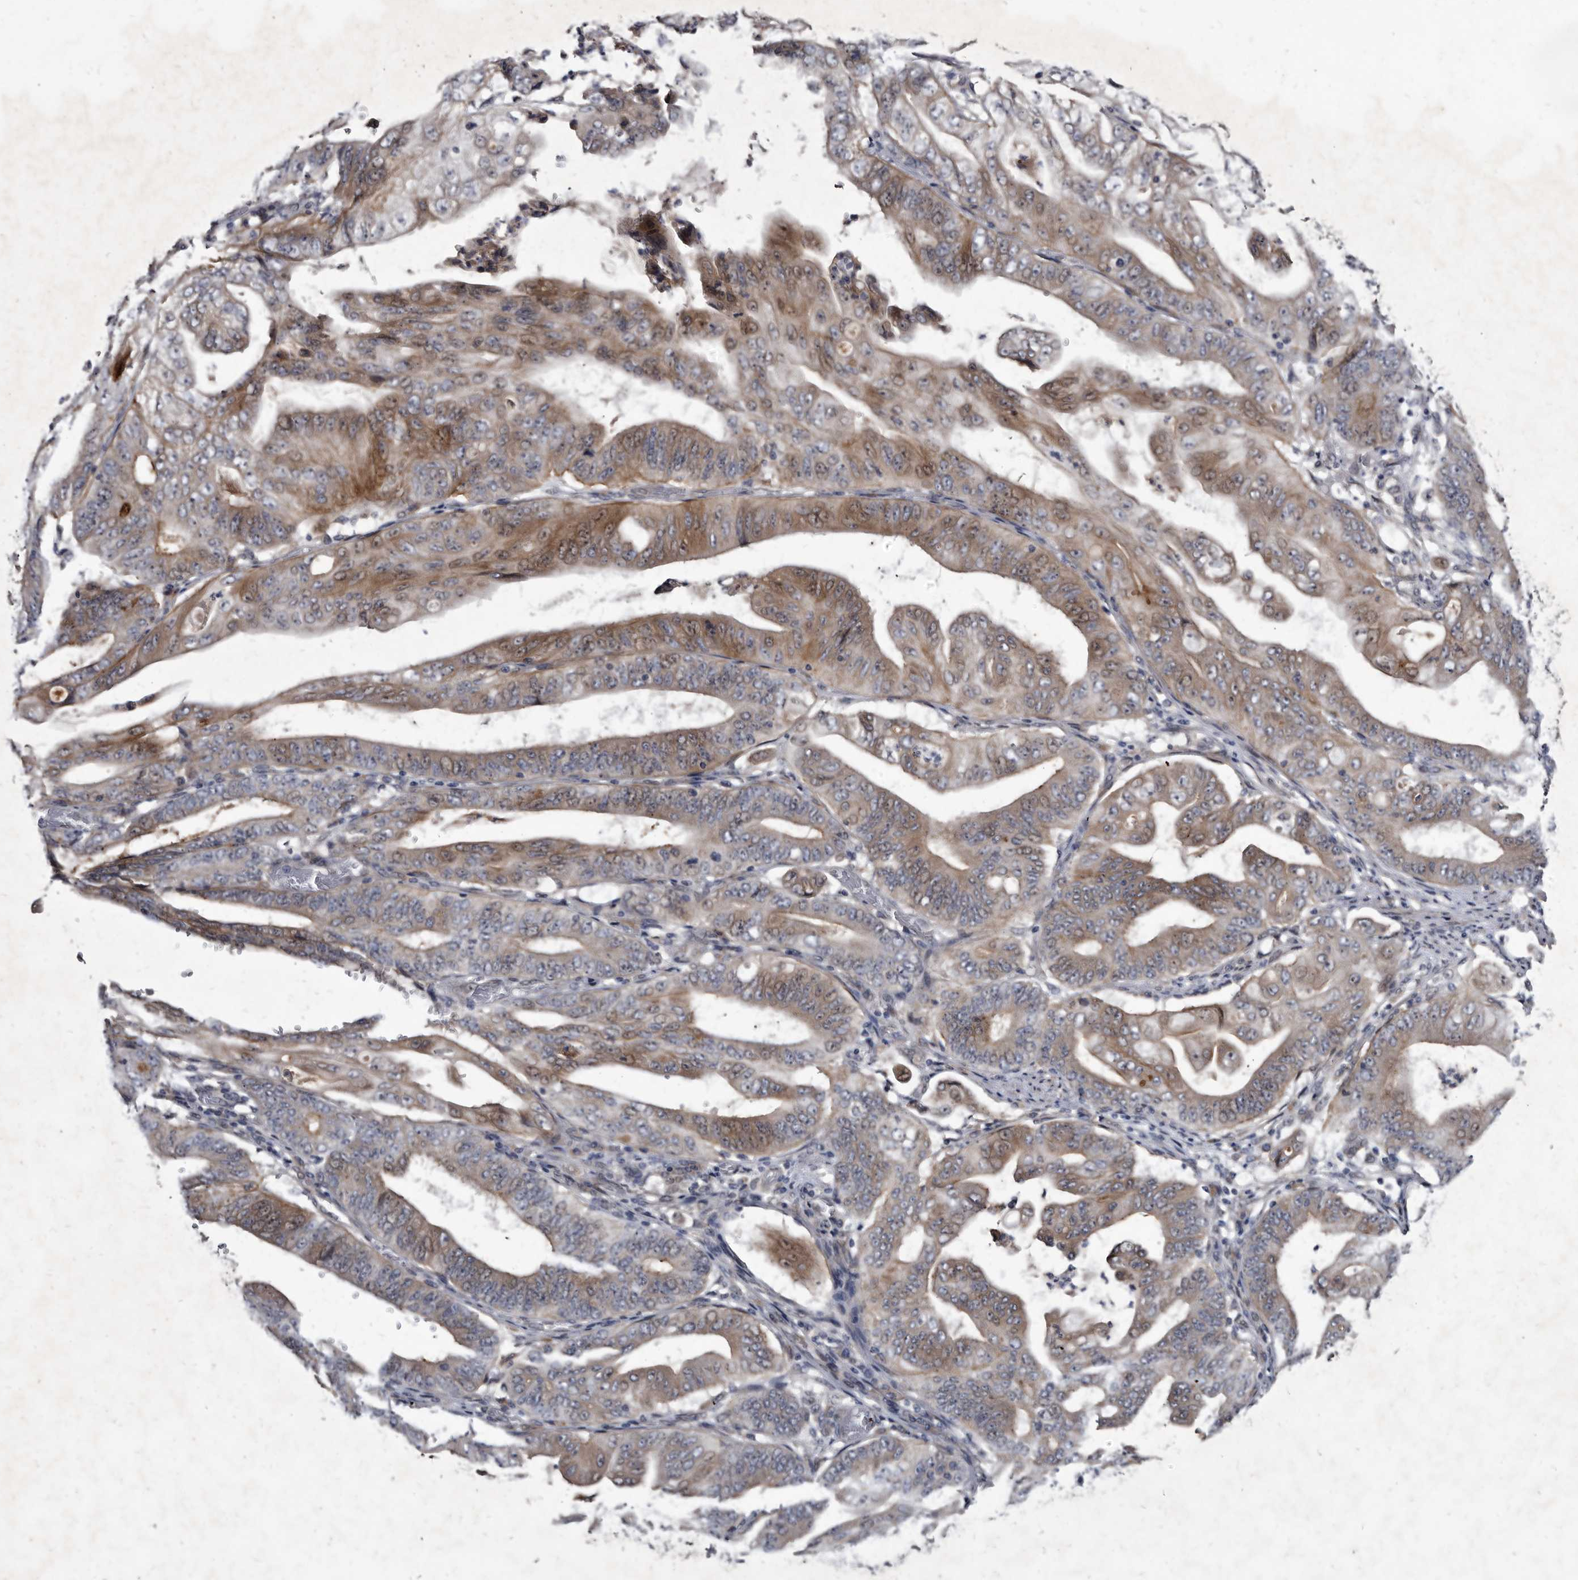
{"staining": {"intensity": "moderate", "quantity": "25%-75%", "location": "cytoplasmic/membranous,nuclear"}, "tissue": "stomach cancer", "cell_type": "Tumor cells", "image_type": "cancer", "snomed": [{"axis": "morphology", "description": "Adenocarcinoma, NOS"}, {"axis": "topography", "description": "Stomach"}], "caption": "A high-resolution micrograph shows immunohistochemistry (IHC) staining of adenocarcinoma (stomach), which reveals moderate cytoplasmic/membranous and nuclear expression in approximately 25%-75% of tumor cells.", "gene": "PROM1", "patient": {"sex": "female", "age": 73}}